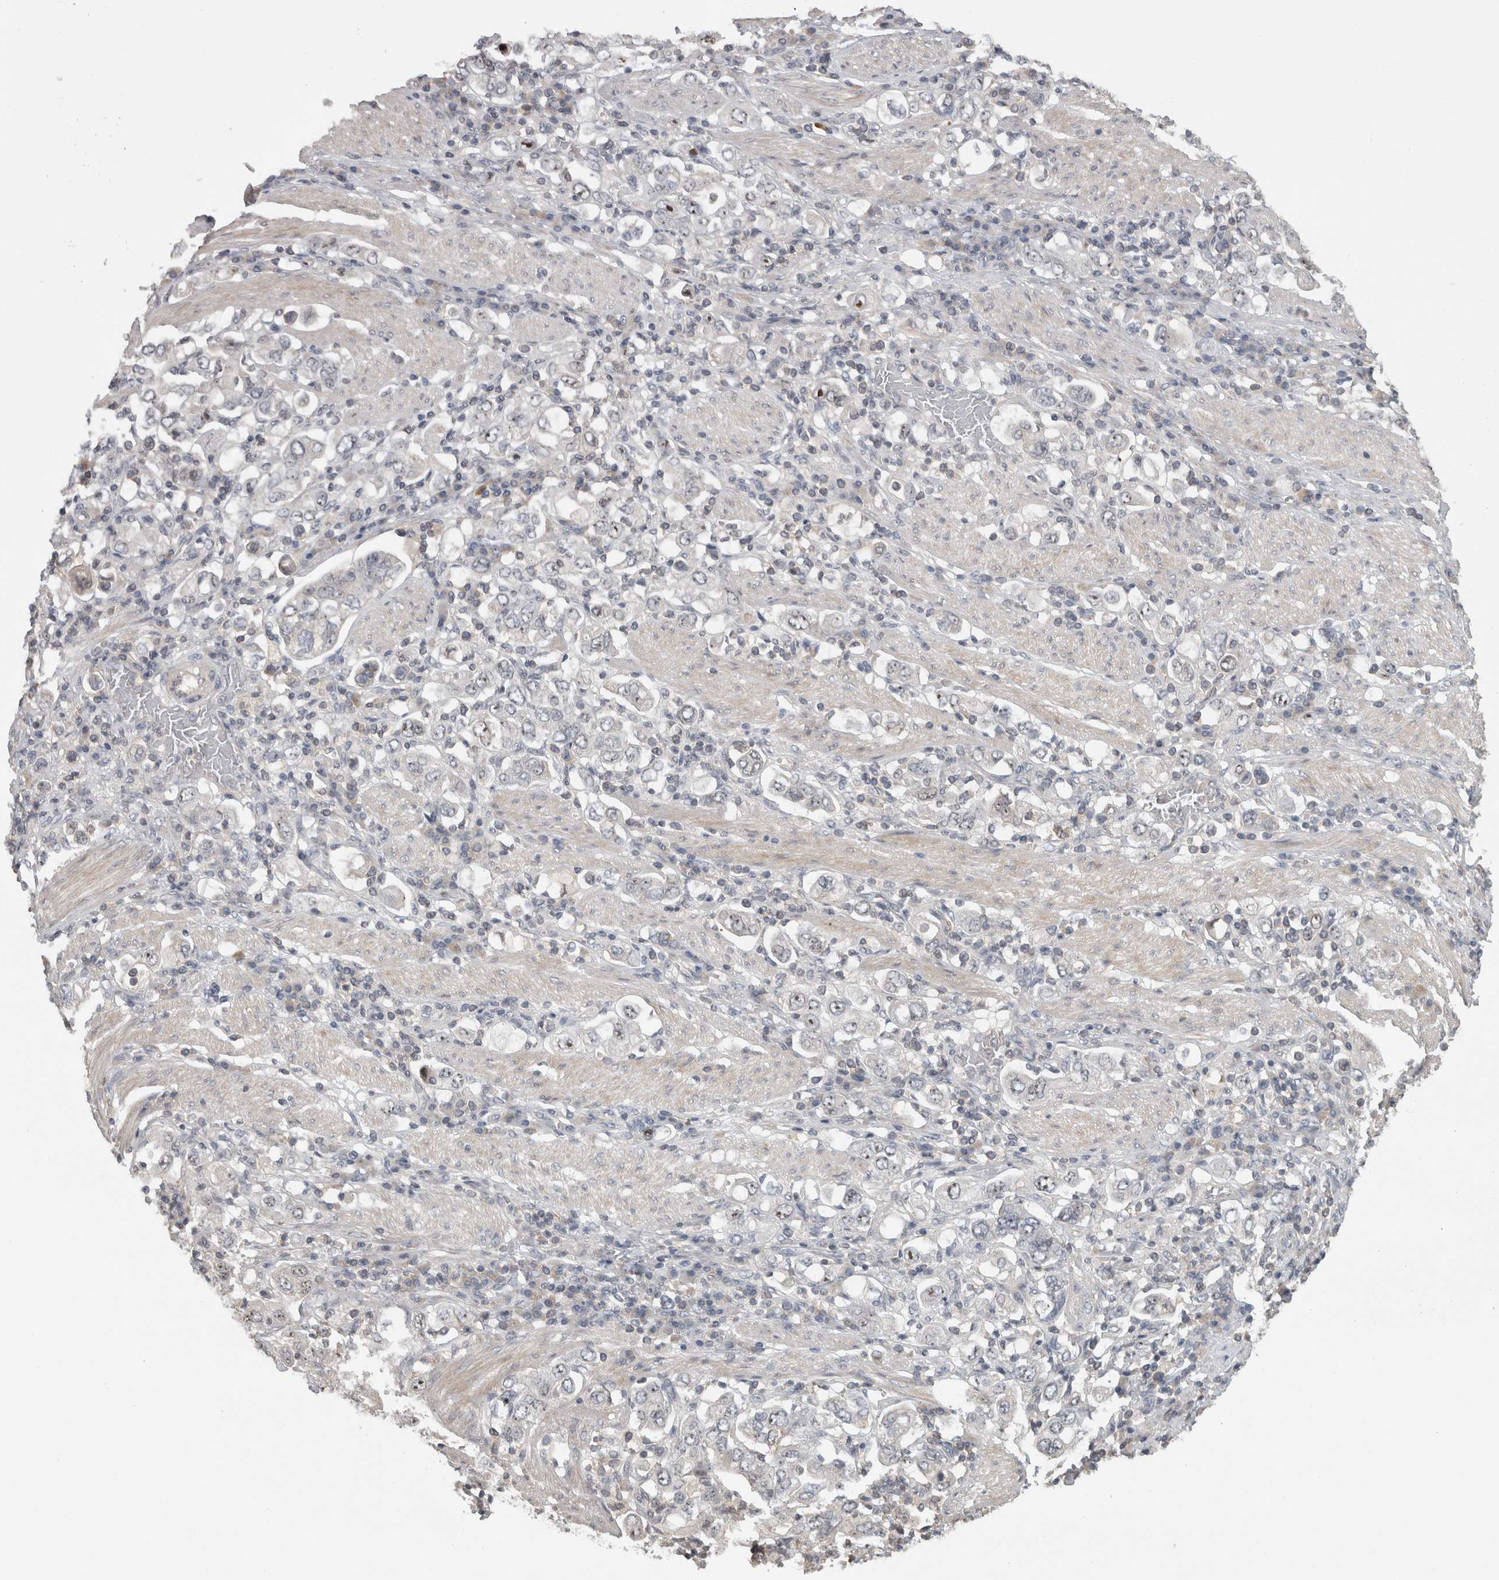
{"staining": {"intensity": "moderate", "quantity": "<25%", "location": "nuclear"}, "tissue": "stomach cancer", "cell_type": "Tumor cells", "image_type": "cancer", "snomed": [{"axis": "morphology", "description": "Adenocarcinoma, NOS"}, {"axis": "topography", "description": "Stomach, upper"}], "caption": "Immunohistochemistry (IHC) staining of stomach cancer, which displays low levels of moderate nuclear staining in about <25% of tumor cells indicating moderate nuclear protein positivity. The staining was performed using DAB (3,3'-diaminobenzidine) (brown) for protein detection and nuclei were counterstained in hematoxylin (blue).", "gene": "RBM28", "patient": {"sex": "male", "age": 62}}